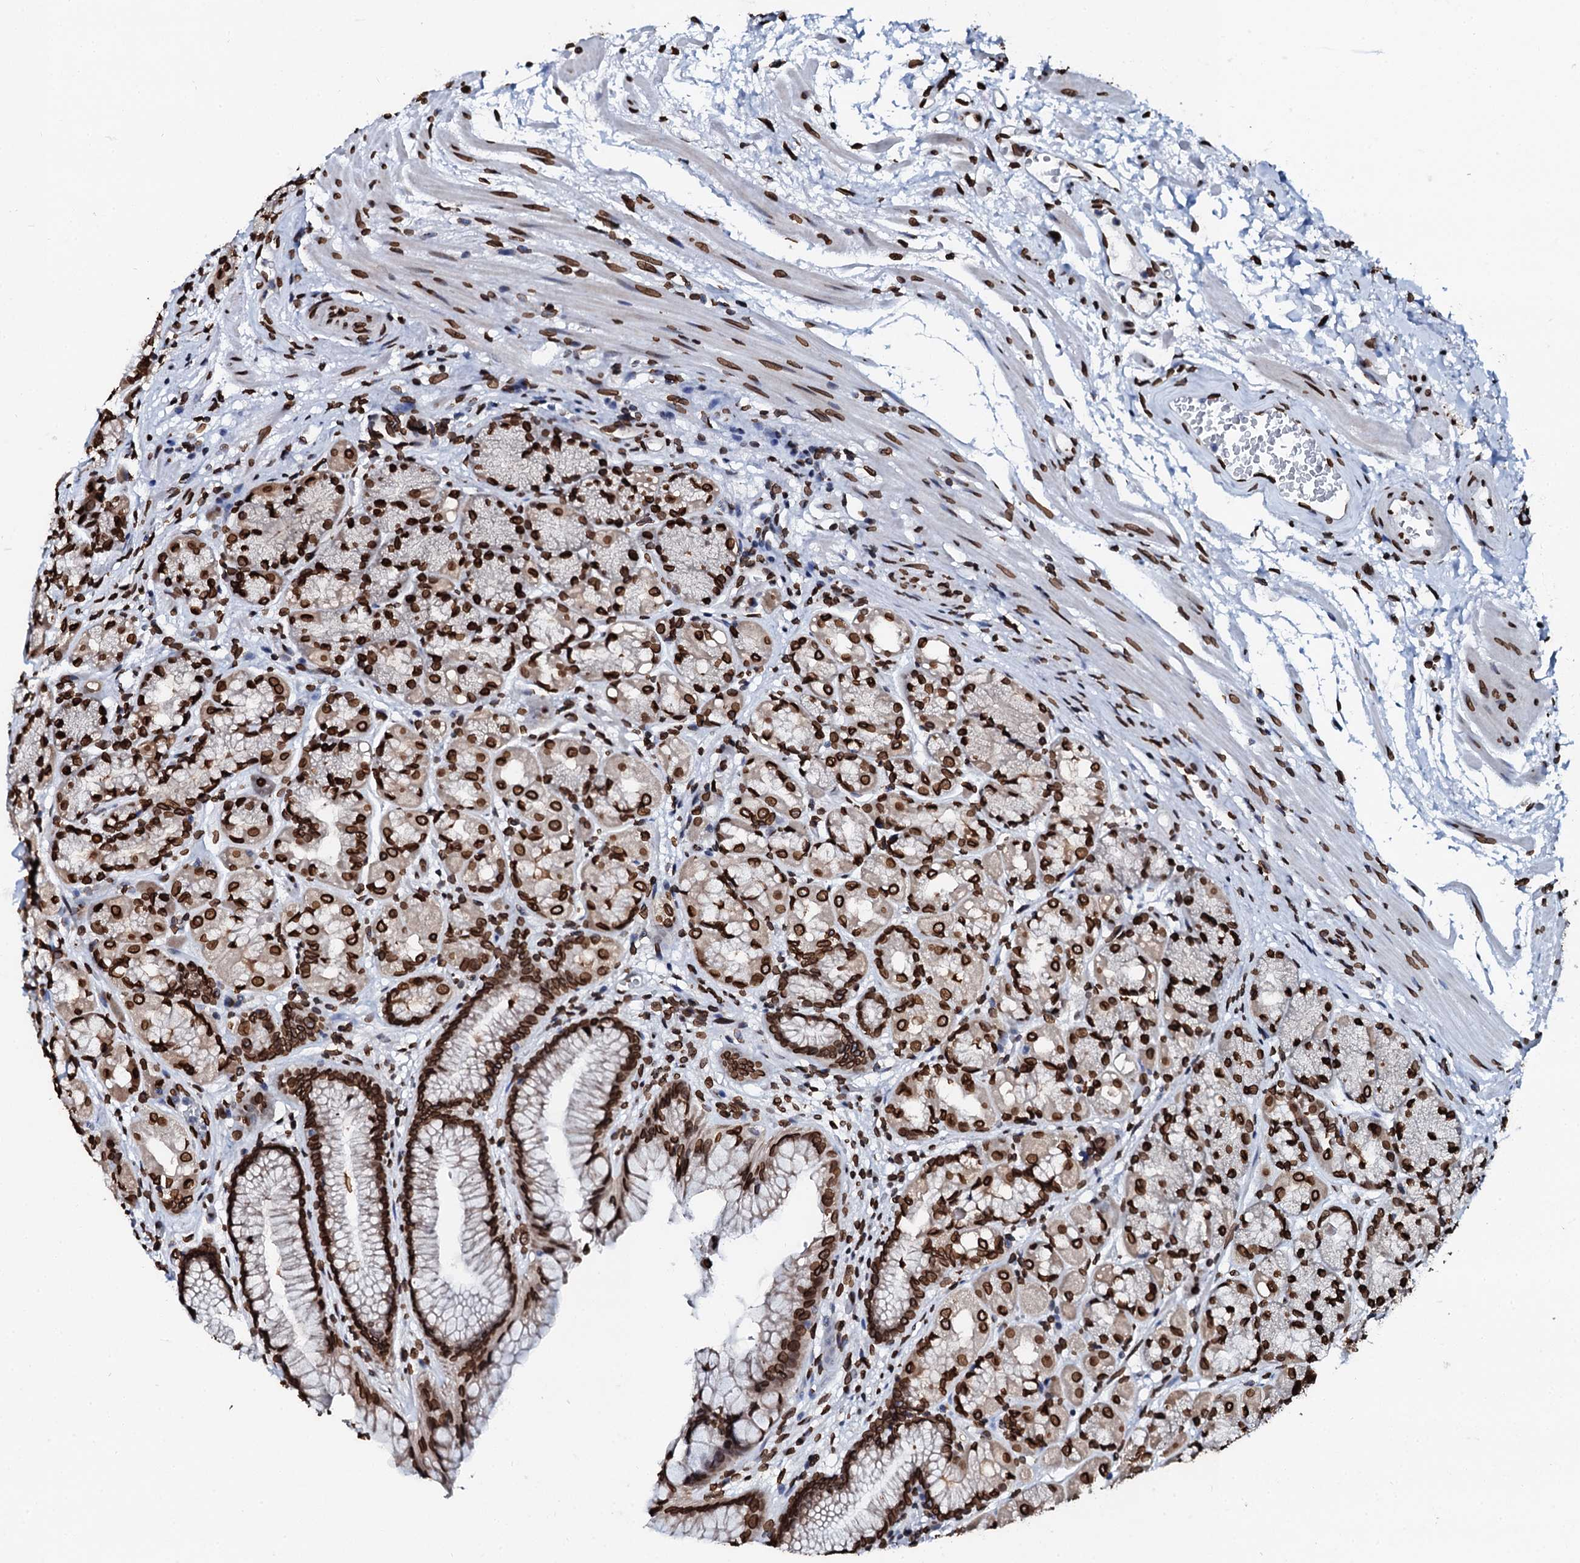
{"staining": {"intensity": "strong", "quantity": ">75%", "location": "nuclear"}, "tissue": "stomach", "cell_type": "Glandular cells", "image_type": "normal", "snomed": [{"axis": "morphology", "description": "Normal tissue, NOS"}, {"axis": "topography", "description": "Stomach"}], "caption": "Protein staining of normal stomach reveals strong nuclear positivity in approximately >75% of glandular cells.", "gene": "KATNAL2", "patient": {"sex": "male", "age": 63}}